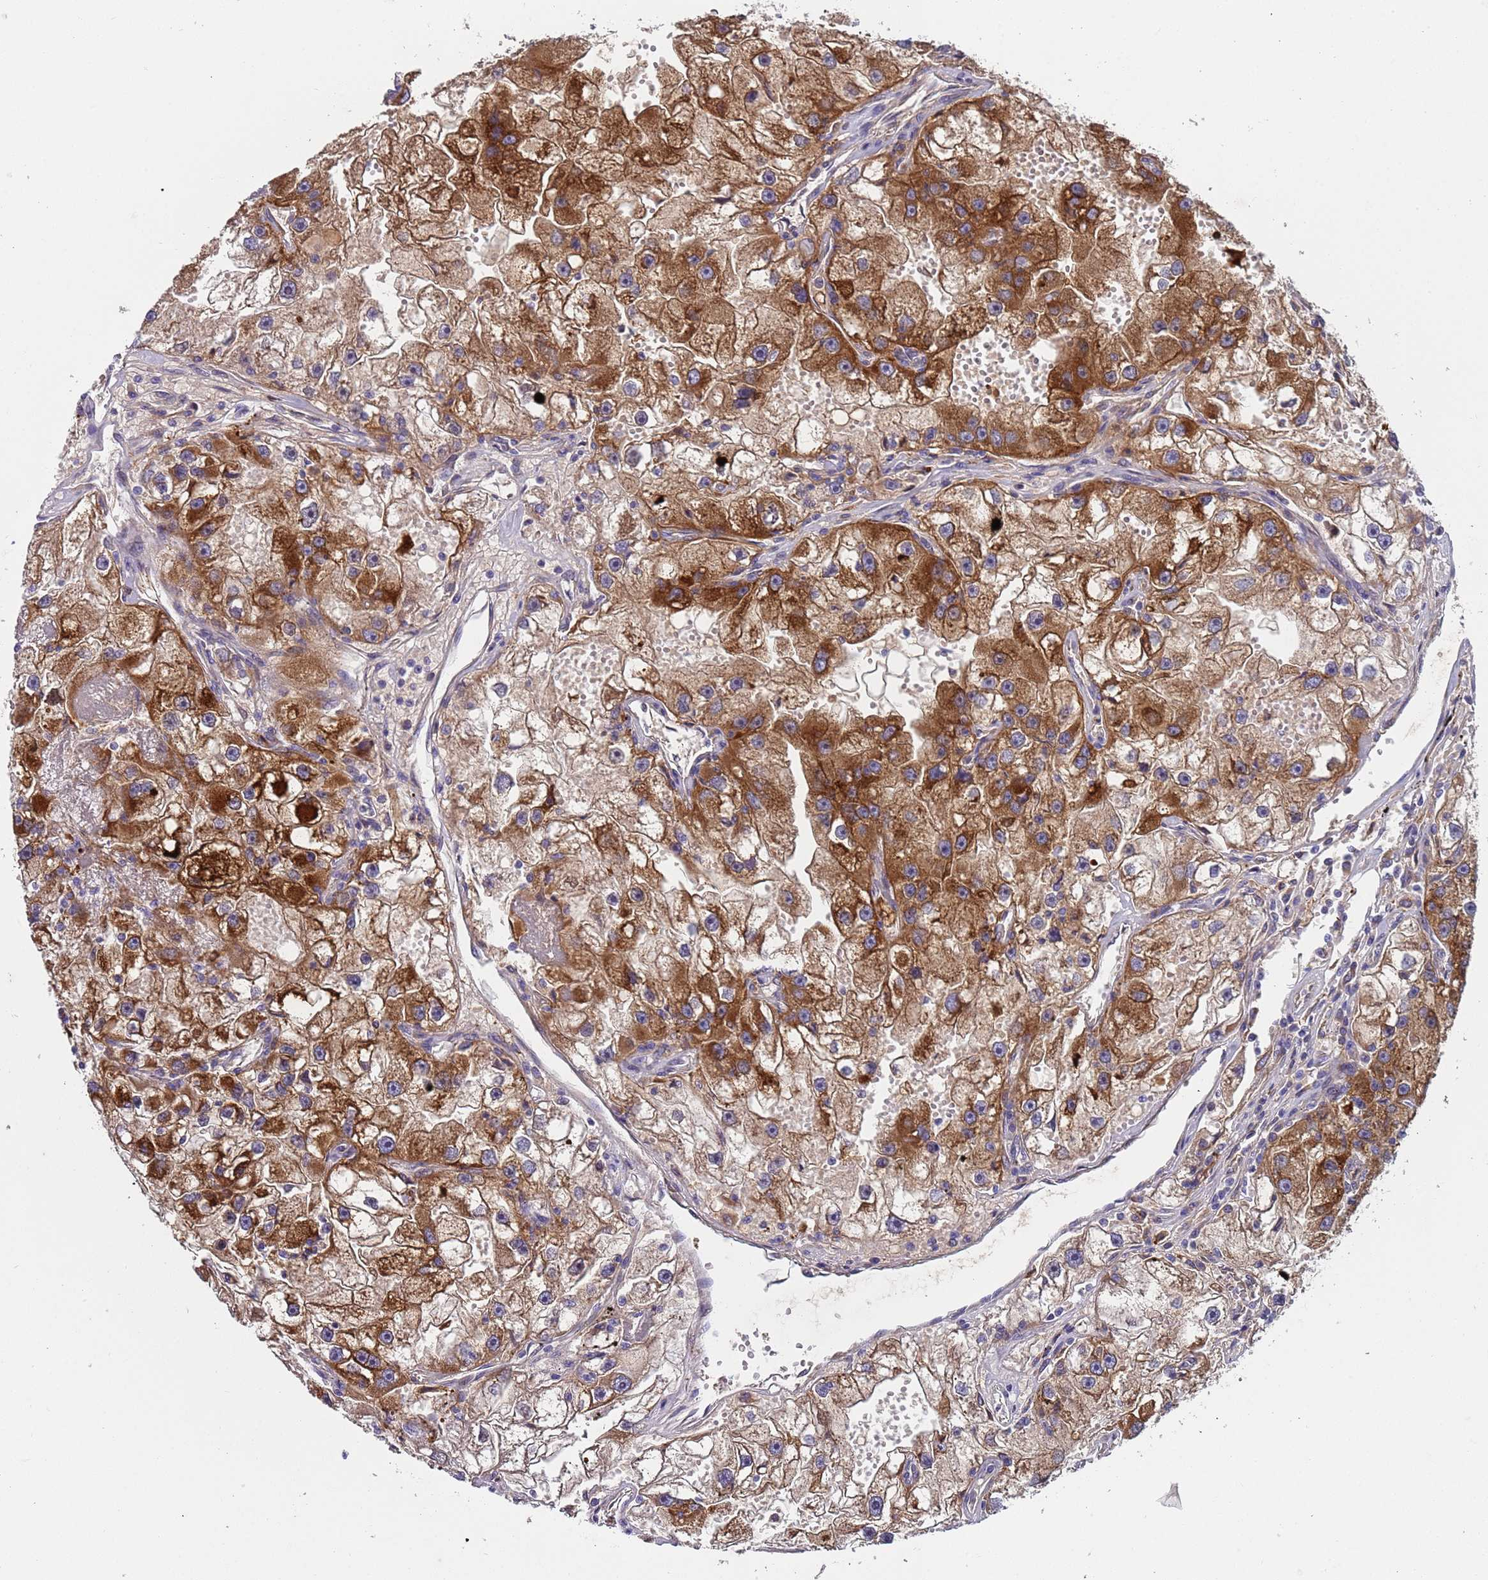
{"staining": {"intensity": "strong", "quantity": ">75%", "location": "cytoplasmic/membranous"}, "tissue": "renal cancer", "cell_type": "Tumor cells", "image_type": "cancer", "snomed": [{"axis": "morphology", "description": "Adenocarcinoma, NOS"}, {"axis": "topography", "description": "Kidney"}], "caption": "A photomicrograph showing strong cytoplasmic/membranous expression in about >75% of tumor cells in adenocarcinoma (renal), as visualized by brown immunohistochemical staining.", "gene": "PAQR7", "patient": {"sex": "male", "age": 63}}